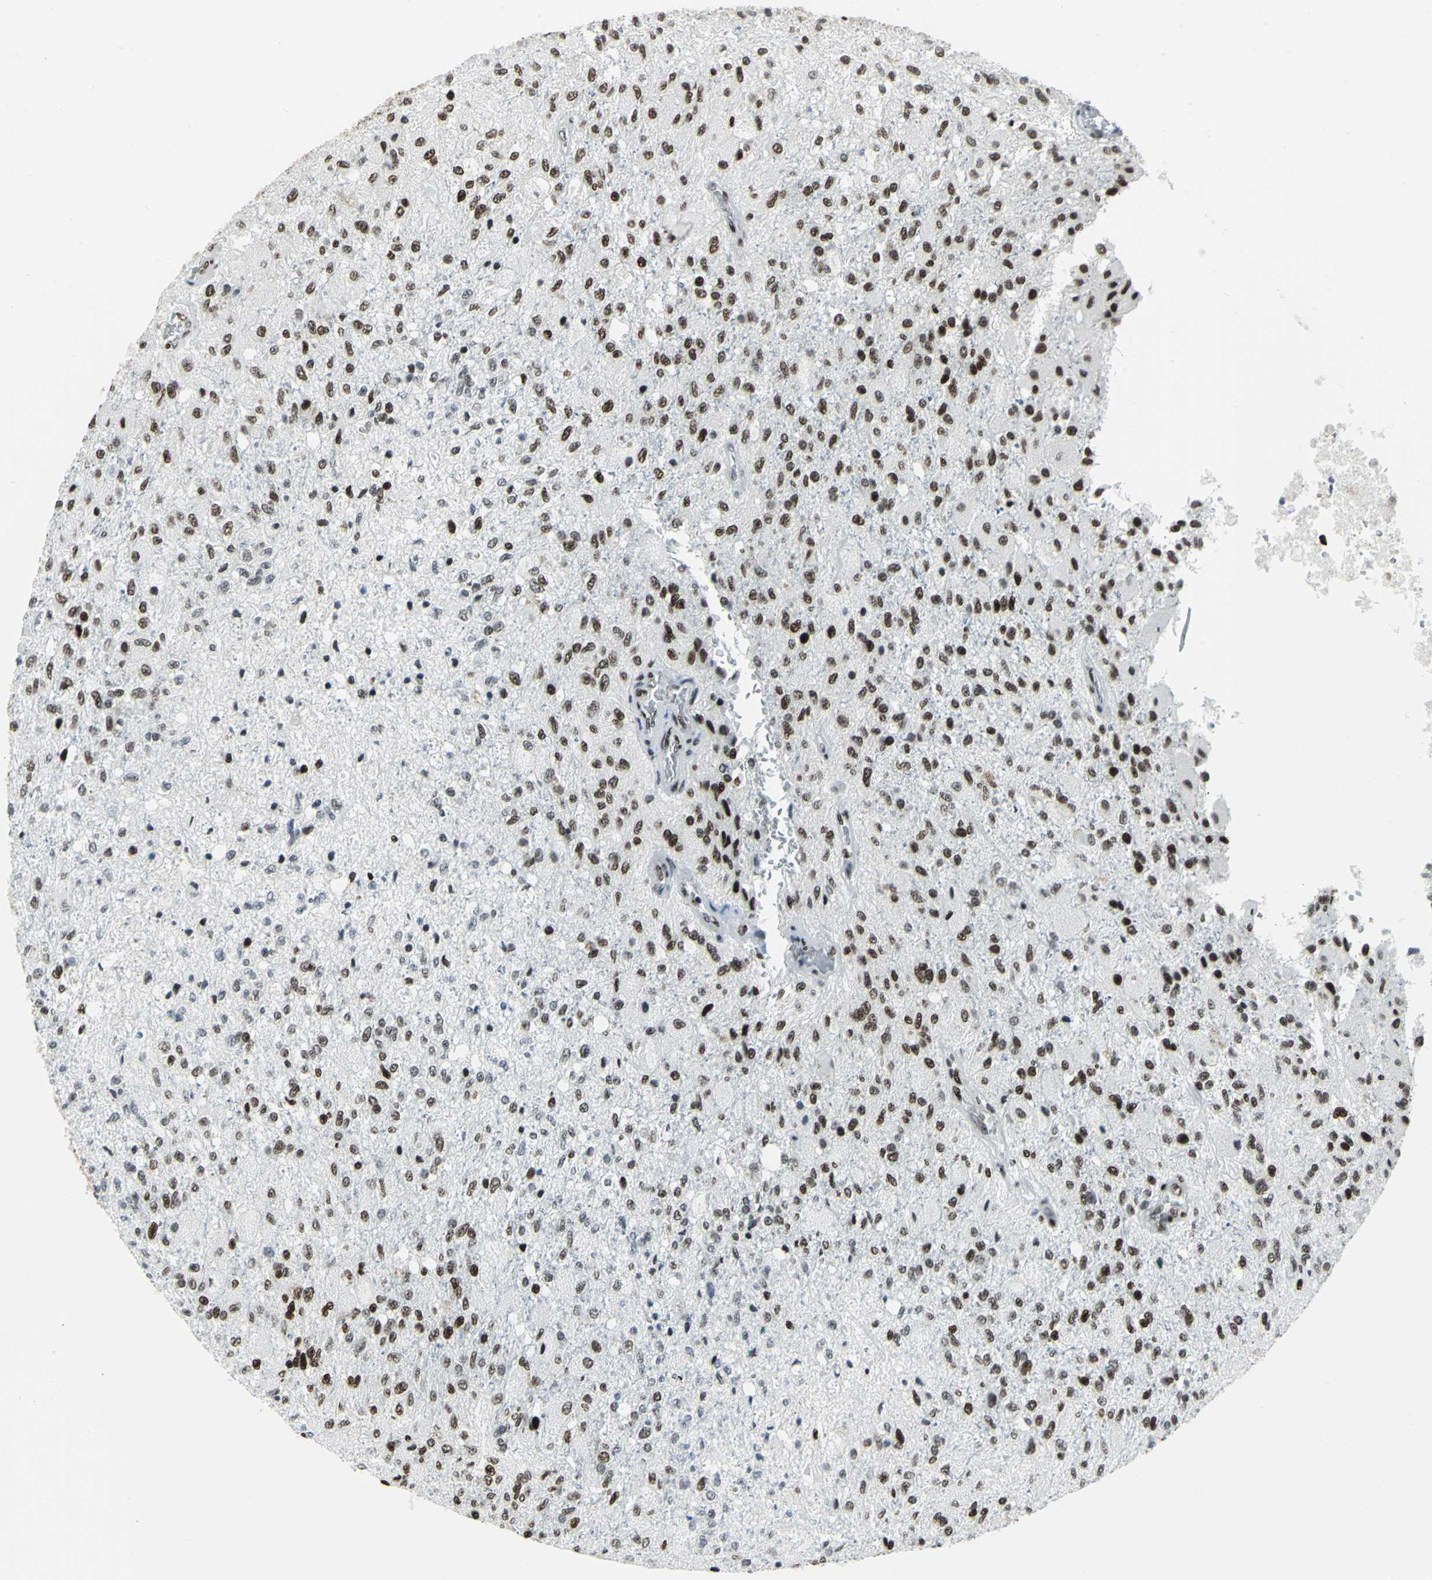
{"staining": {"intensity": "moderate", "quantity": ">75%", "location": "nuclear"}, "tissue": "glioma", "cell_type": "Tumor cells", "image_type": "cancer", "snomed": [{"axis": "morphology", "description": "Normal tissue, NOS"}, {"axis": "morphology", "description": "Glioma, malignant, High grade"}, {"axis": "topography", "description": "Cerebral cortex"}], "caption": "Moderate nuclear protein staining is present in approximately >75% of tumor cells in high-grade glioma (malignant).", "gene": "SMARCA4", "patient": {"sex": "male", "age": 77}}